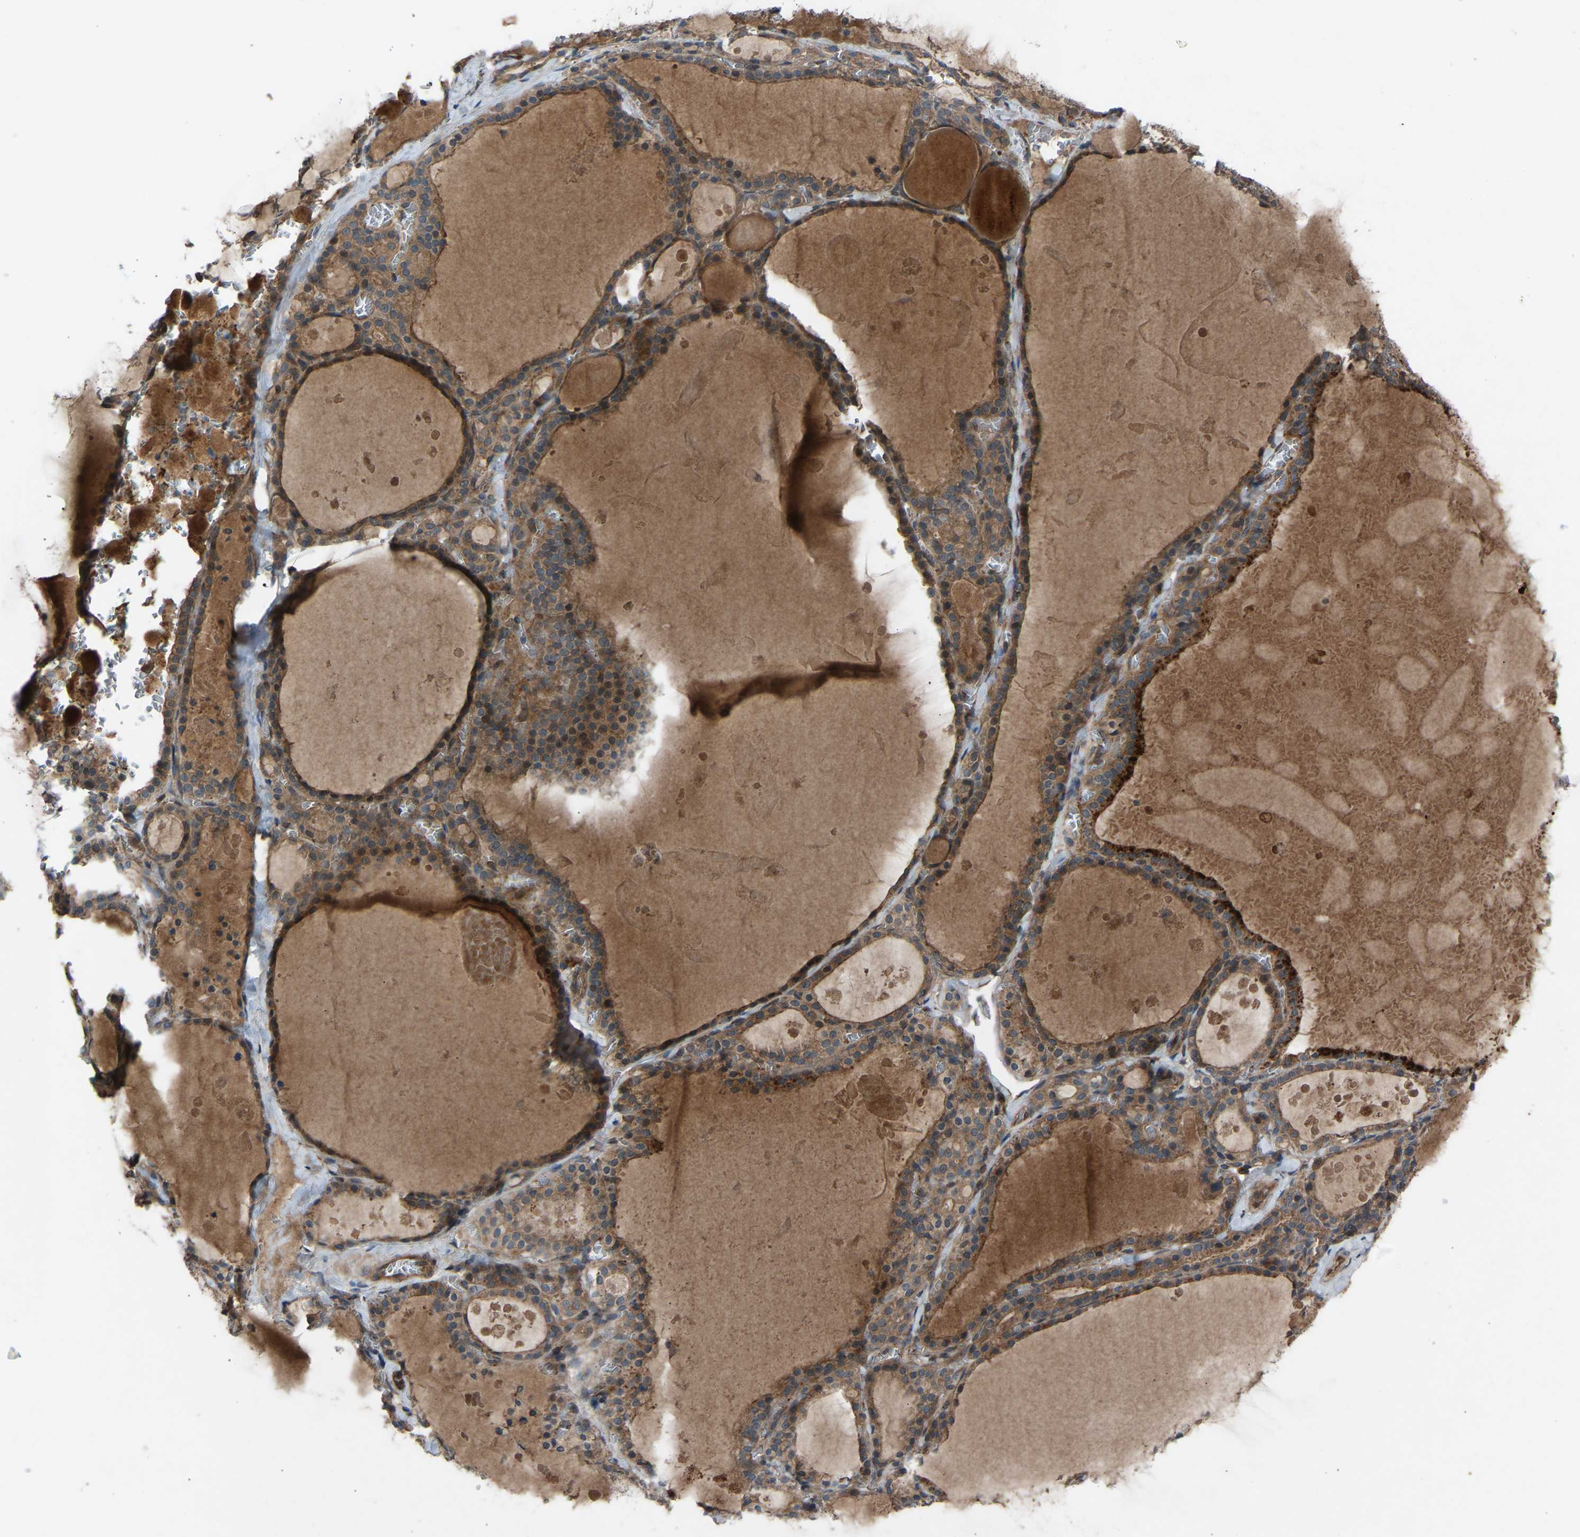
{"staining": {"intensity": "weak", "quantity": ">75%", "location": "cytoplasmic/membranous"}, "tissue": "thyroid gland", "cell_type": "Glandular cells", "image_type": "normal", "snomed": [{"axis": "morphology", "description": "Normal tissue, NOS"}, {"axis": "topography", "description": "Thyroid gland"}], "caption": "Immunohistochemistry (DAB) staining of normal human thyroid gland reveals weak cytoplasmic/membranous protein positivity in about >75% of glandular cells.", "gene": "GAS2L1", "patient": {"sex": "male", "age": 56}}